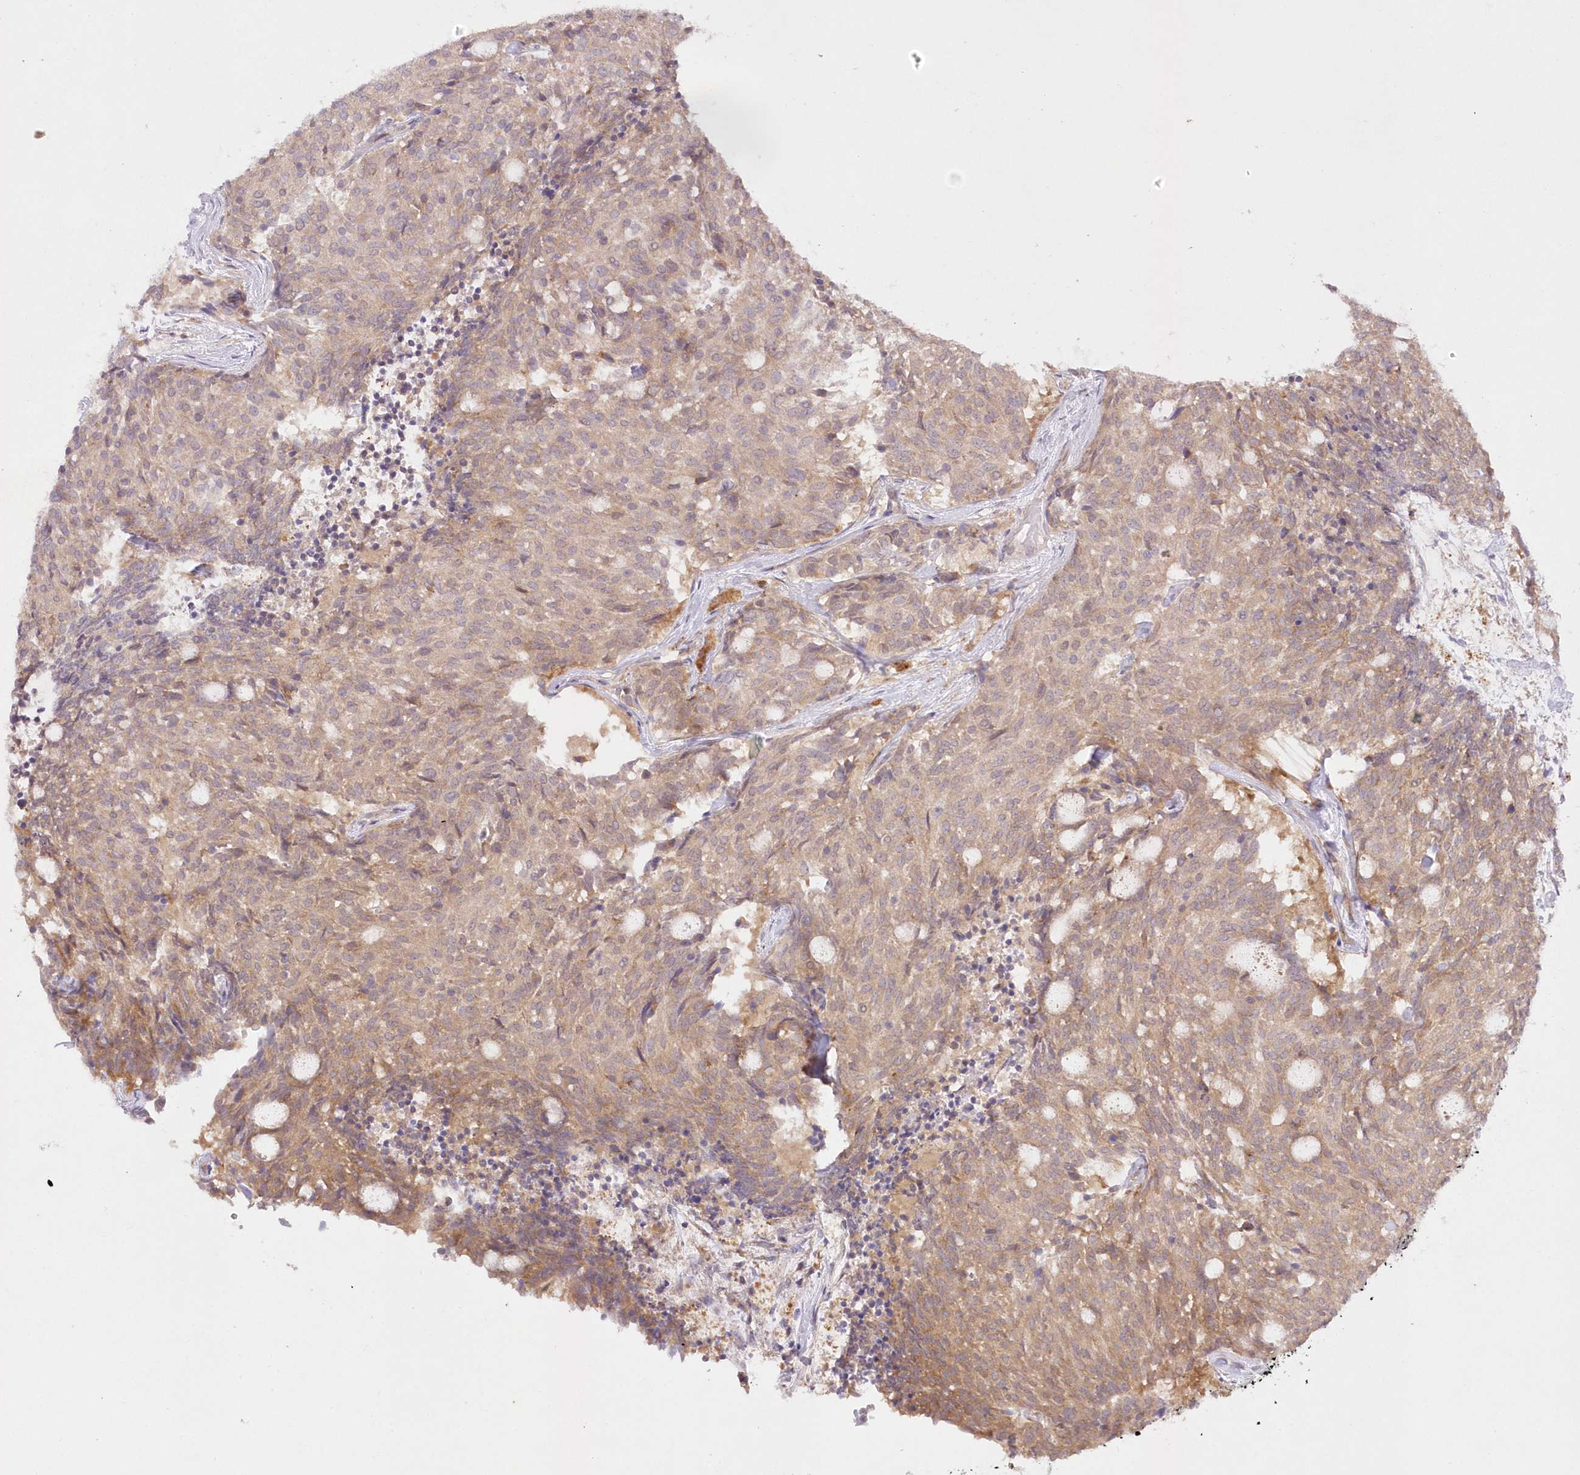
{"staining": {"intensity": "weak", "quantity": "25%-75%", "location": "cytoplasmic/membranous"}, "tissue": "carcinoid", "cell_type": "Tumor cells", "image_type": "cancer", "snomed": [{"axis": "morphology", "description": "Carcinoid, malignant, NOS"}, {"axis": "topography", "description": "Pancreas"}], "caption": "DAB (3,3'-diaminobenzidine) immunohistochemical staining of human carcinoid (malignant) reveals weak cytoplasmic/membranous protein staining in about 25%-75% of tumor cells. (DAB (3,3'-diaminobenzidine) IHC with brightfield microscopy, high magnification).", "gene": "RNPEP", "patient": {"sex": "female", "age": 54}}